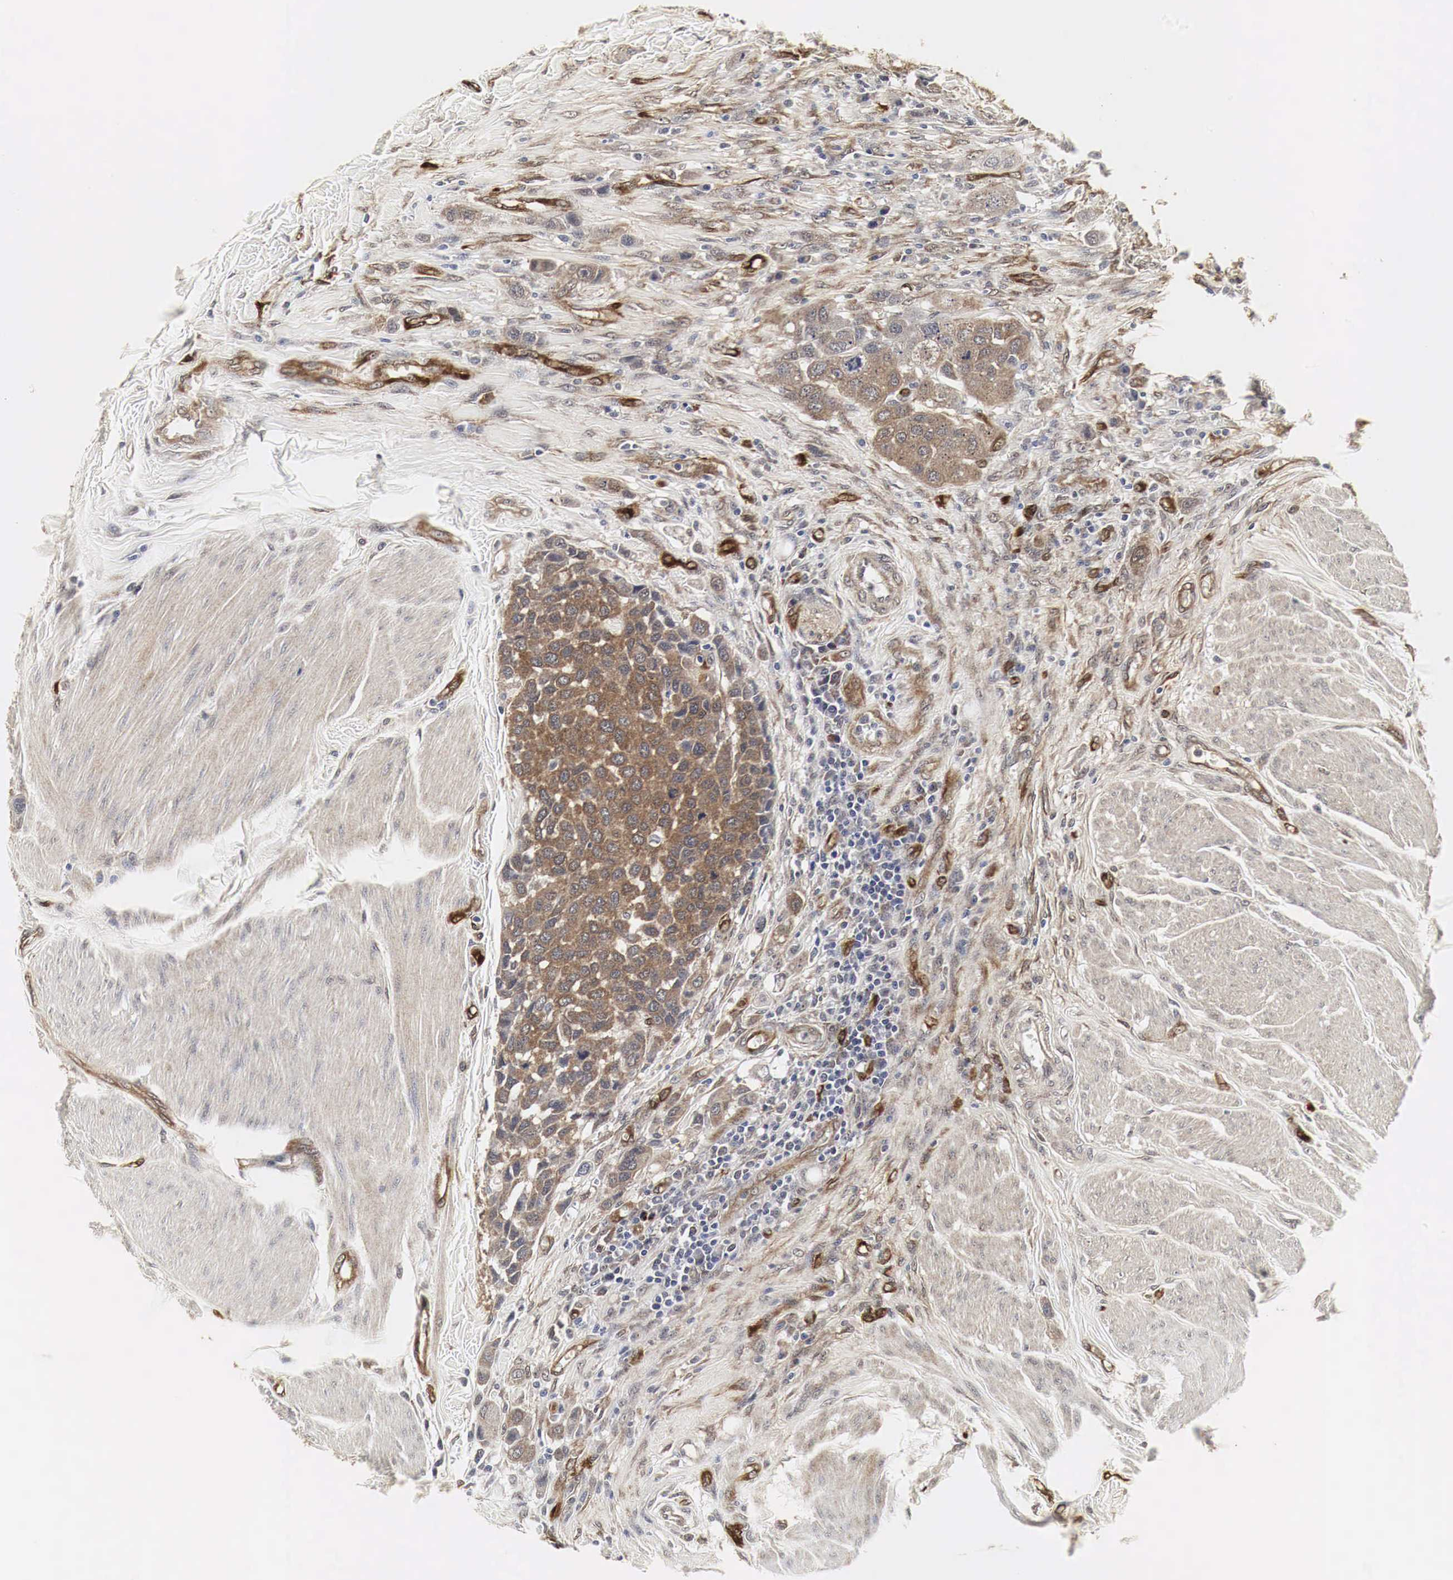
{"staining": {"intensity": "weak", "quantity": "25%-75%", "location": "cytoplasmic/membranous"}, "tissue": "urothelial cancer", "cell_type": "Tumor cells", "image_type": "cancer", "snomed": [{"axis": "morphology", "description": "Urothelial carcinoma, High grade"}, {"axis": "topography", "description": "Urinary bladder"}], "caption": "IHC staining of urothelial cancer, which exhibits low levels of weak cytoplasmic/membranous positivity in about 25%-75% of tumor cells indicating weak cytoplasmic/membranous protein positivity. The staining was performed using DAB (brown) for protein detection and nuclei were counterstained in hematoxylin (blue).", "gene": "SPIN1", "patient": {"sex": "male", "age": 50}}